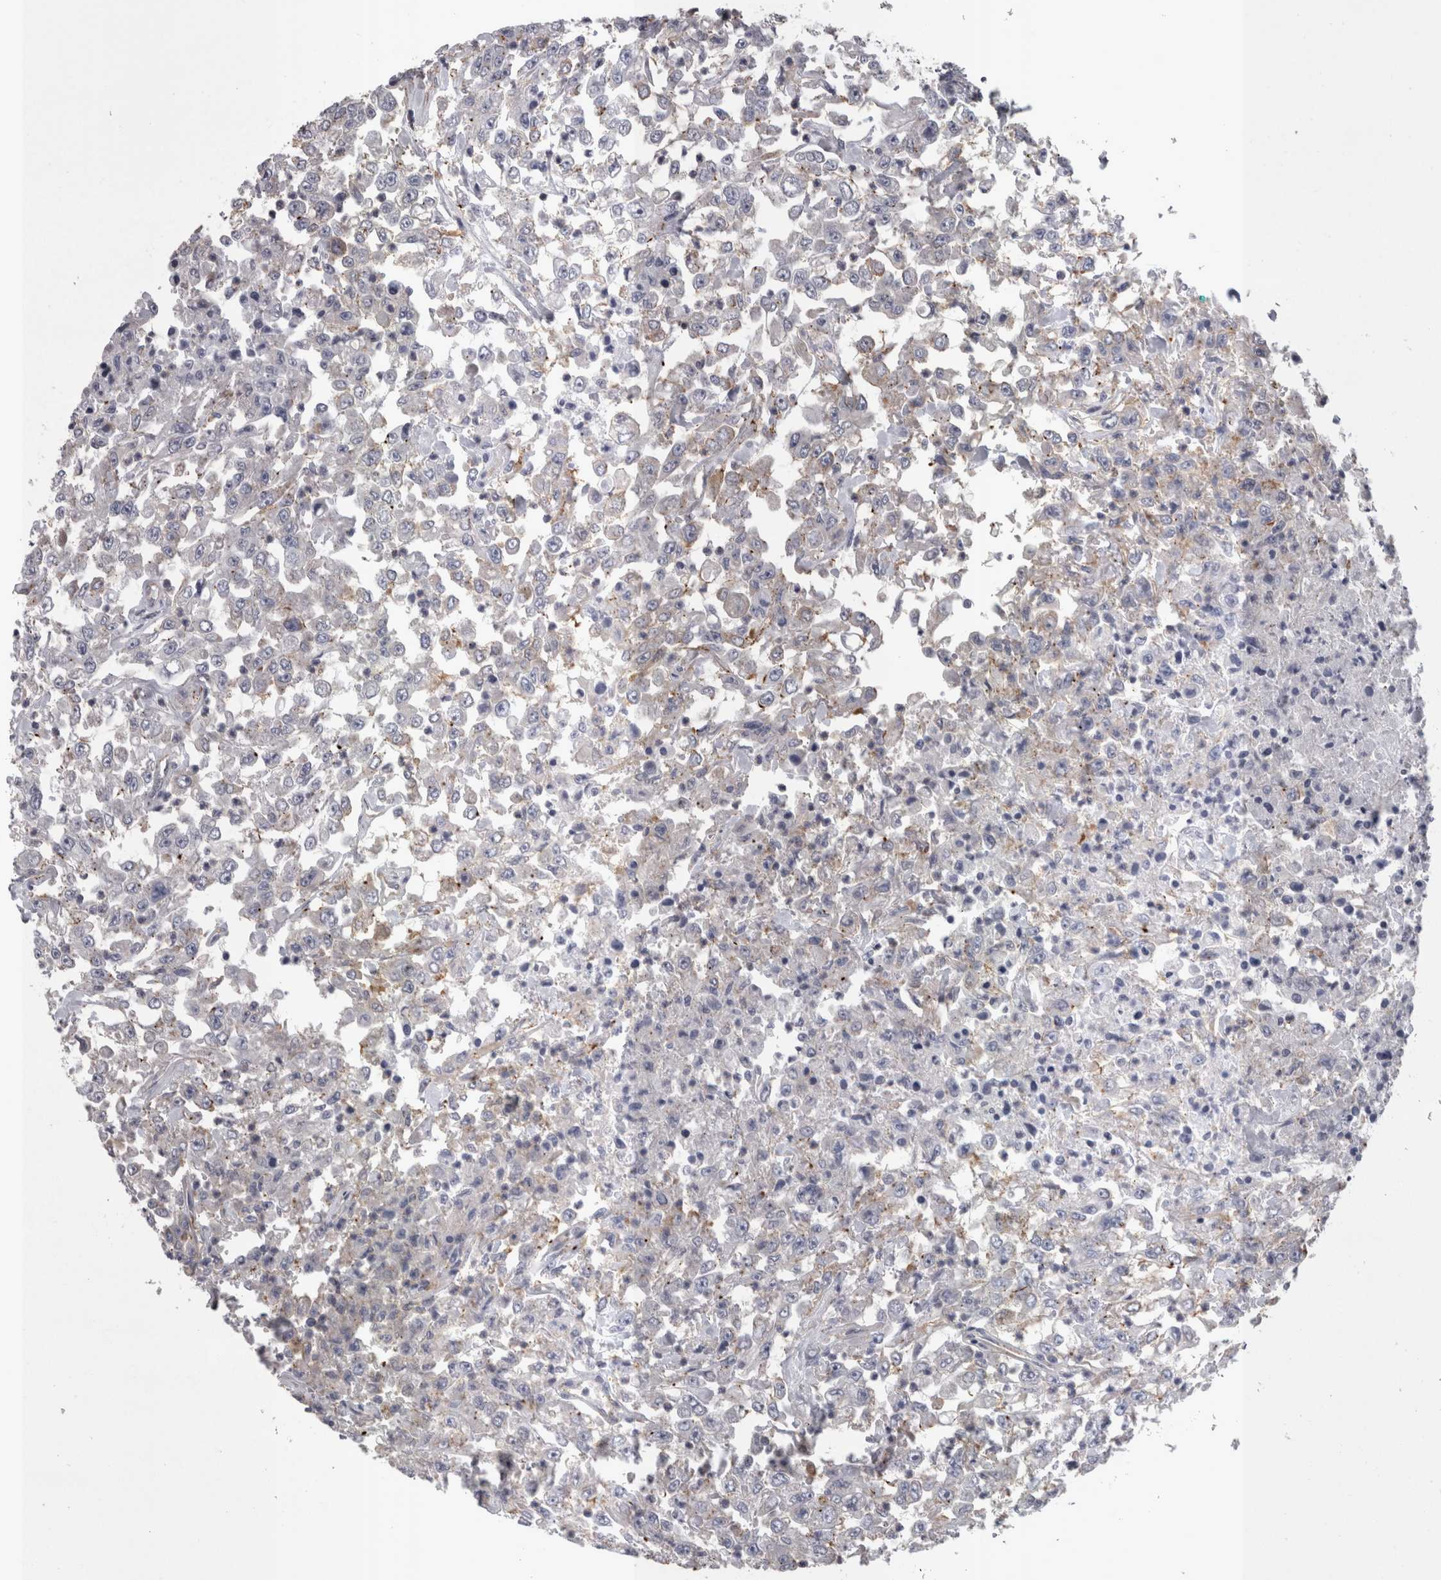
{"staining": {"intensity": "weak", "quantity": "<25%", "location": "cytoplasmic/membranous"}, "tissue": "urothelial cancer", "cell_type": "Tumor cells", "image_type": "cancer", "snomed": [{"axis": "morphology", "description": "Urothelial carcinoma, High grade"}, {"axis": "topography", "description": "Urinary bladder"}], "caption": "DAB immunohistochemical staining of high-grade urothelial carcinoma shows no significant staining in tumor cells.", "gene": "LYZL6", "patient": {"sex": "male", "age": 46}}